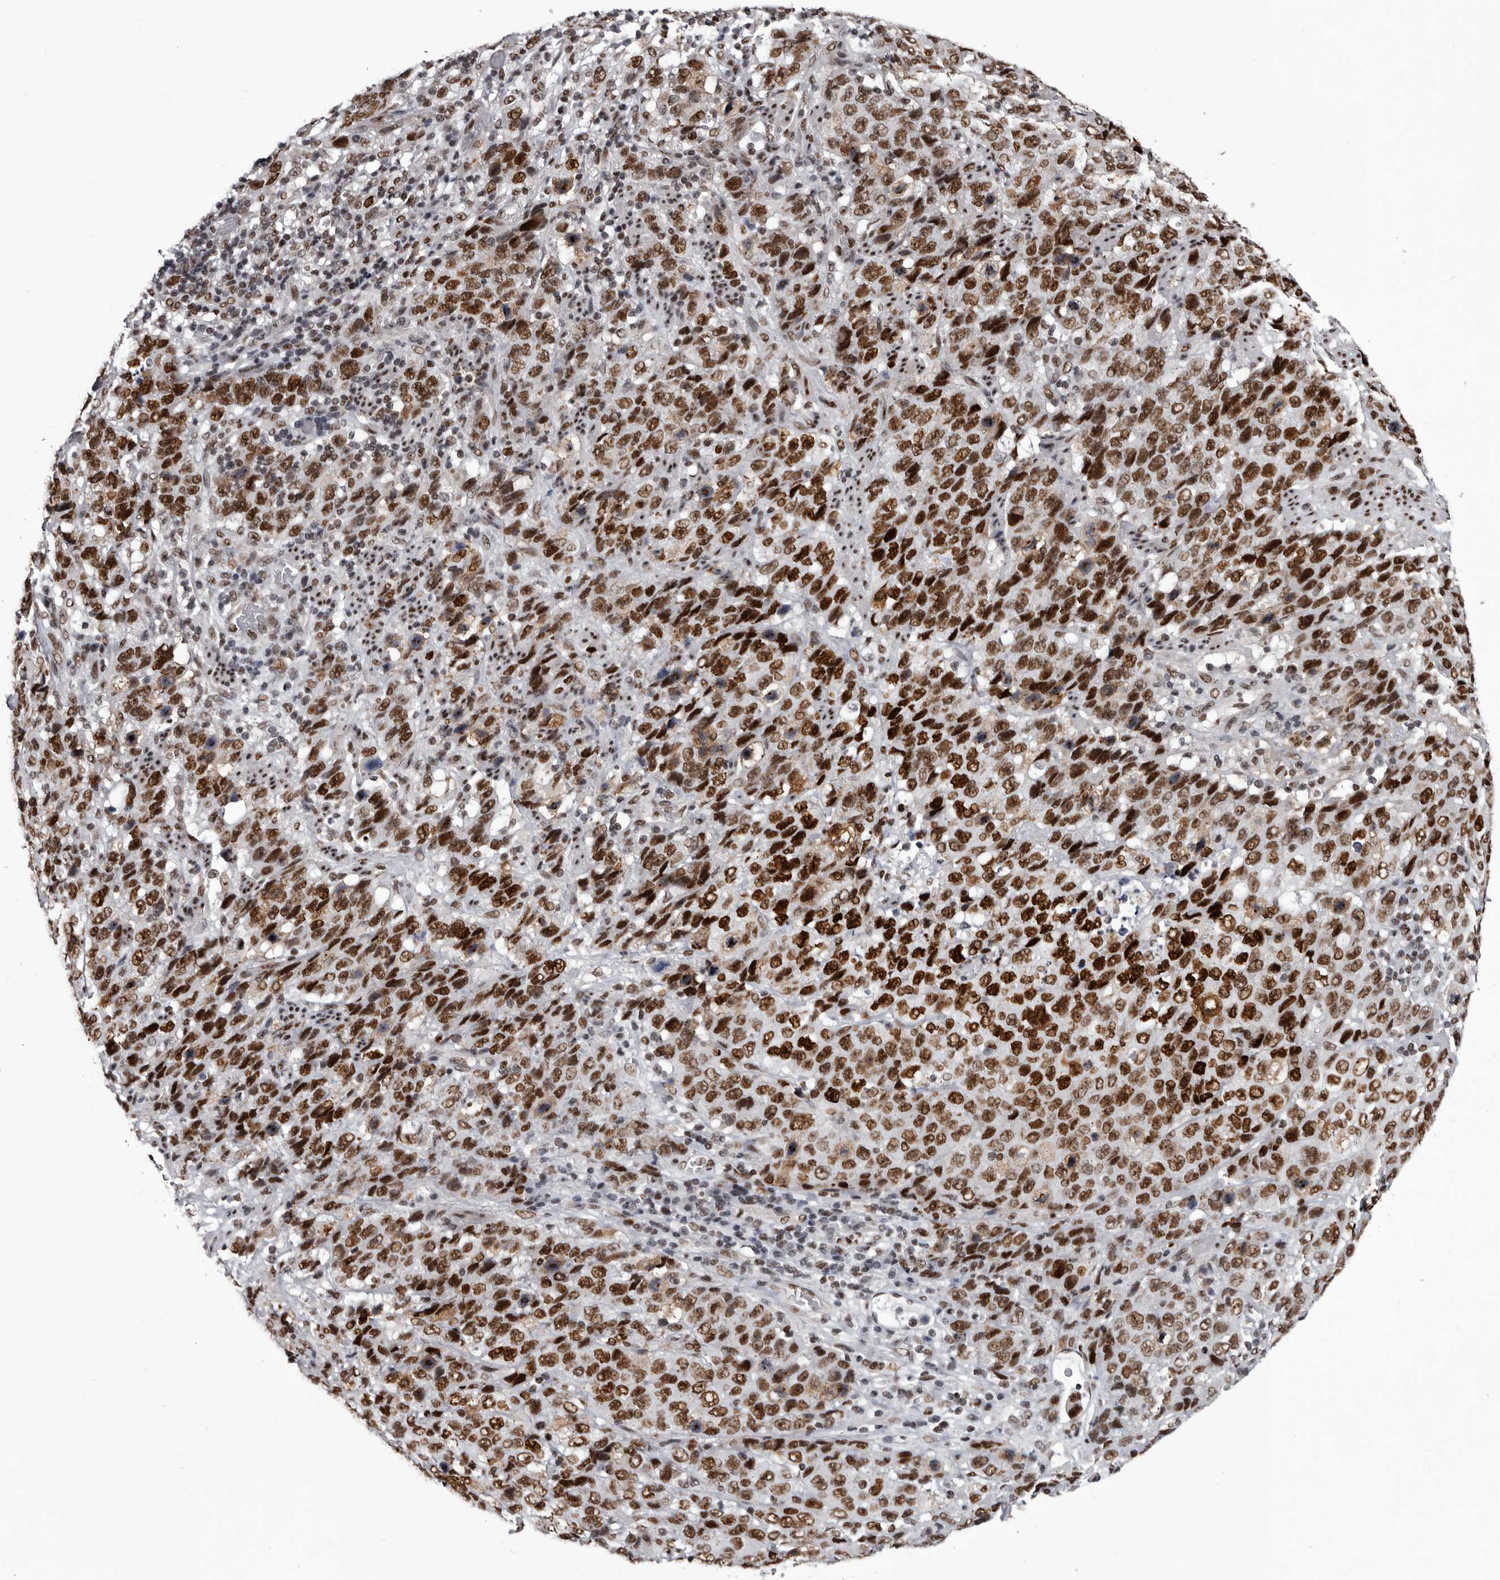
{"staining": {"intensity": "strong", "quantity": ">75%", "location": "nuclear"}, "tissue": "stomach cancer", "cell_type": "Tumor cells", "image_type": "cancer", "snomed": [{"axis": "morphology", "description": "Adenocarcinoma, NOS"}, {"axis": "topography", "description": "Stomach"}], "caption": "Immunohistochemical staining of adenocarcinoma (stomach) demonstrates strong nuclear protein expression in approximately >75% of tumor cells. The staining was performed using DAB (3,3'-diaminobenzidine) to visualize the protein expression in brown, while the nuclei were stained in blue with hematoxylin (Magnification: 20x).", "gene": "NUMA1", "patient": {"sex": "male", "age": 48}}